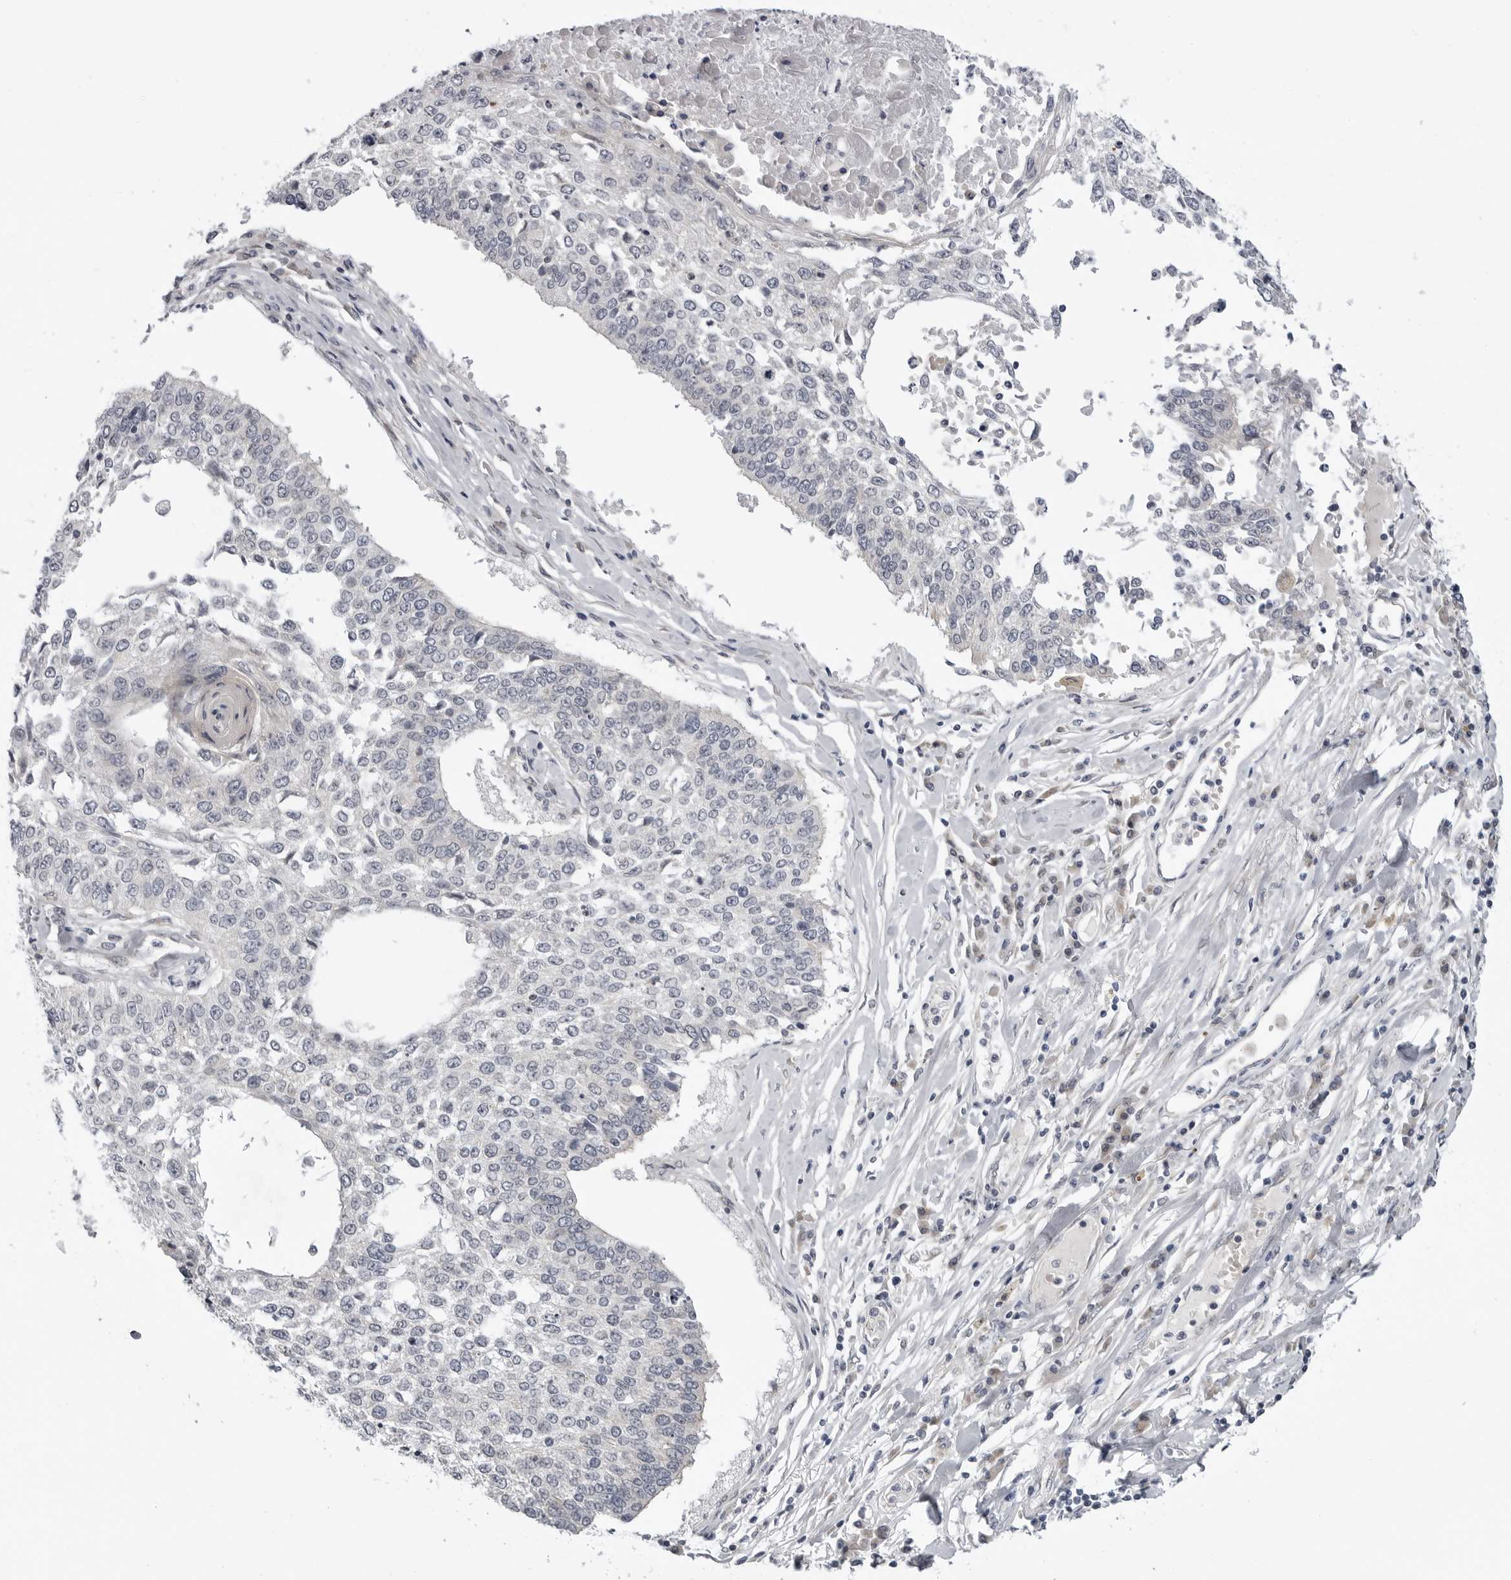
{"staining": {"intensity": "negative", "quantity": "none", "location": "none"}, "tissue": "lung cancer", "cell_type": "Tumor cells", "image_type": "cancer", "snomed": [{"axis": "morphology", "description": "Normal tissue, NOS"}, {"axis": "morphology", "description": "Squamous cell carcinoma, NOS"}, {"axis": "topography", "description": "Cartilage tissue"}, {"axis": "topography", "description": "Bronchus"}, {"axis": "topography", "description": "Lung"}, {"axis": "topography", "description": "Peripheral nerve tissue"}], "caption": "This histopathology image is of squamous cell carcinoma (lung) stained with IHC to label a protein in brown with the nuclei are counter-stained blue. There is no staining in tumor cells.", "gene": "LRRC45", "patient": {"sex": "female", "age": 49}}